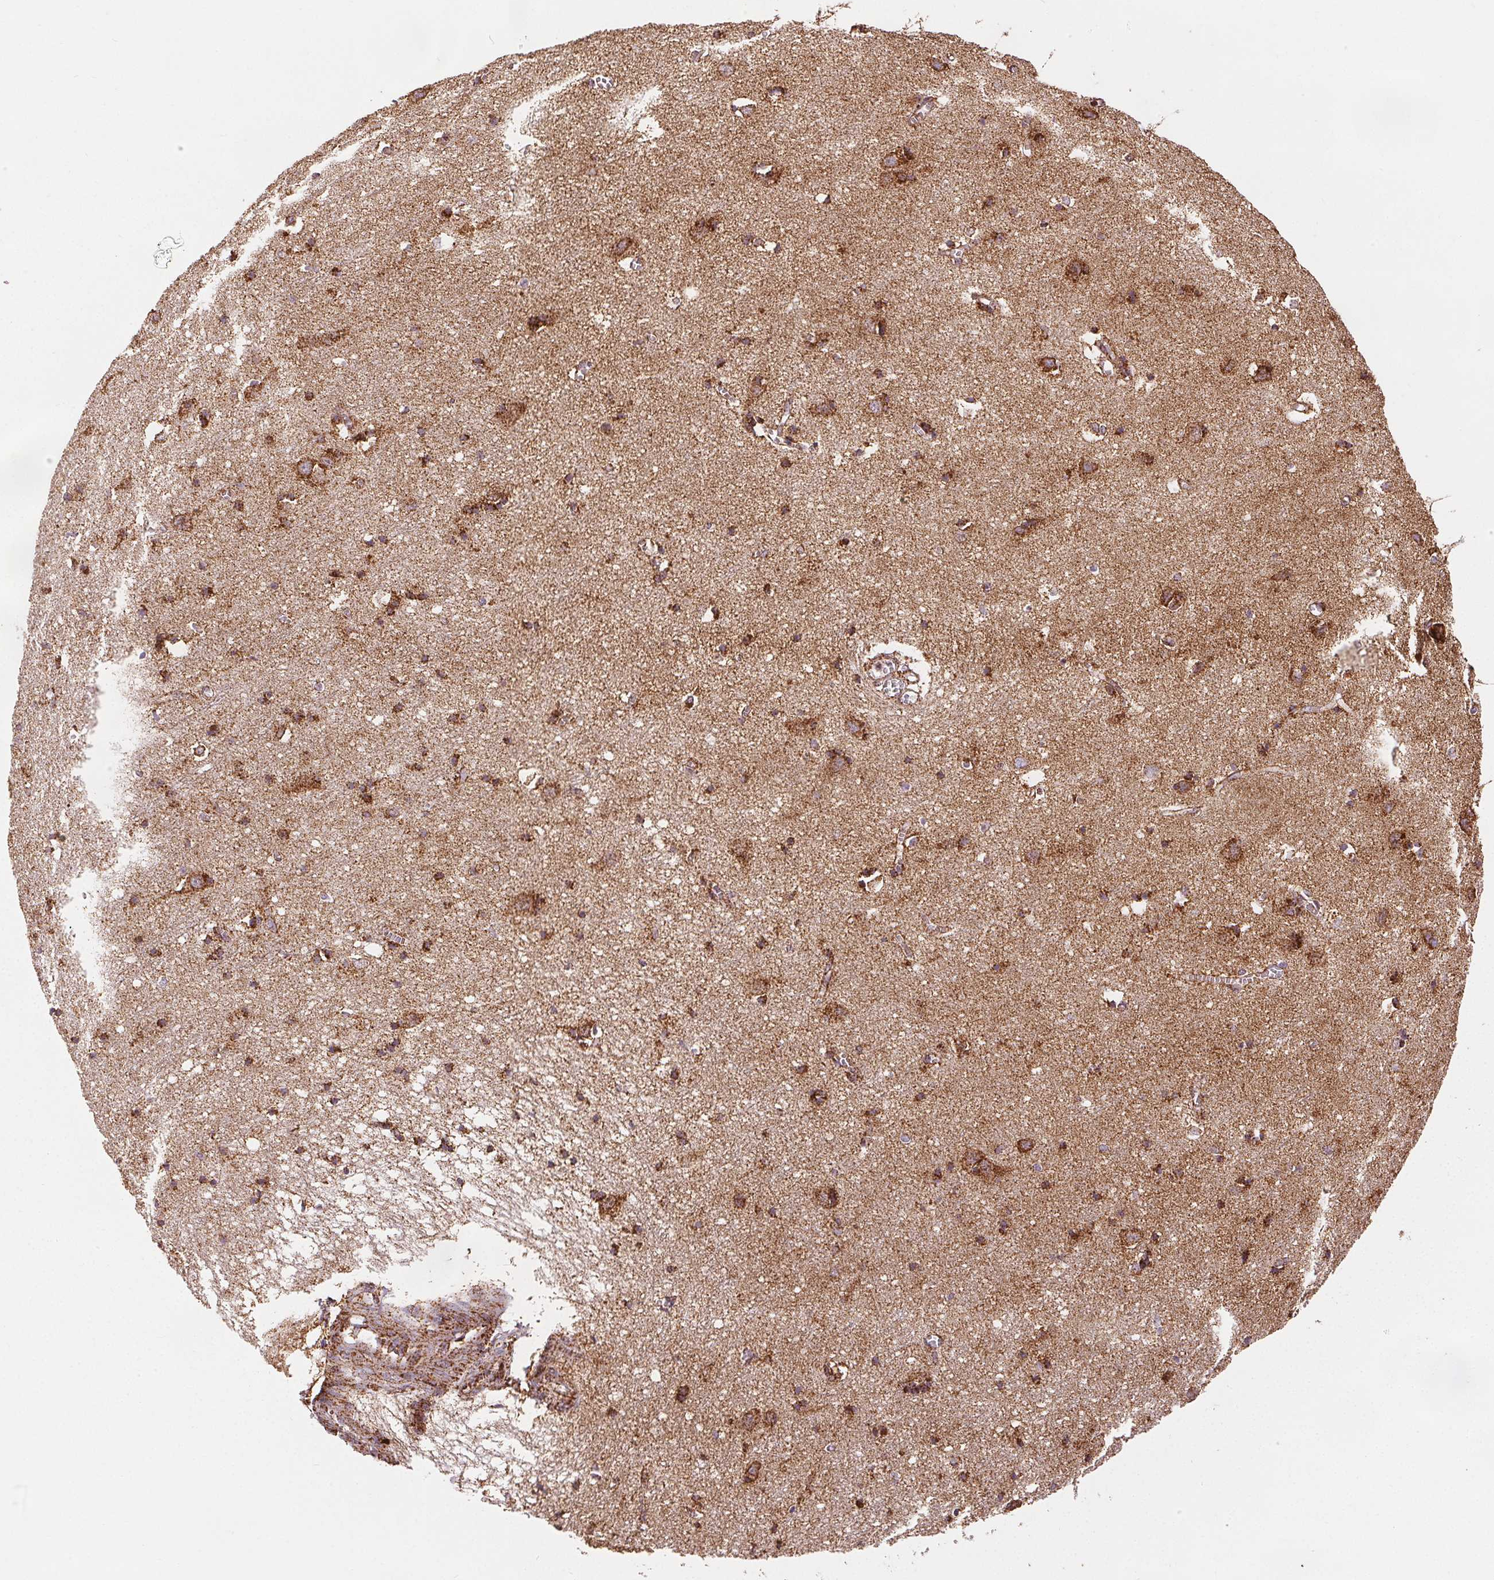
{"staining": {"intensity": "strong", "quantity": "<25%", "location": "cytoplasmic/membranous"}, "tissue": "cerebral cortex", "cell_type": "Endothelial cells", "image_type": "normal", "snomed": [{"axis": "morphology", "description": "Normal tissue, NOS"}, {"axis": "topography", "description": "Cerebral cortex"}], "caption": "About <25% of endothelial cells in benign human cerebral cortex display strong cytoplasmic/membranous protein positivity as visualized by brown immunohistochemical staining.", "gene": "SDHB", "patient": {"sex": "male", "age": 70}}